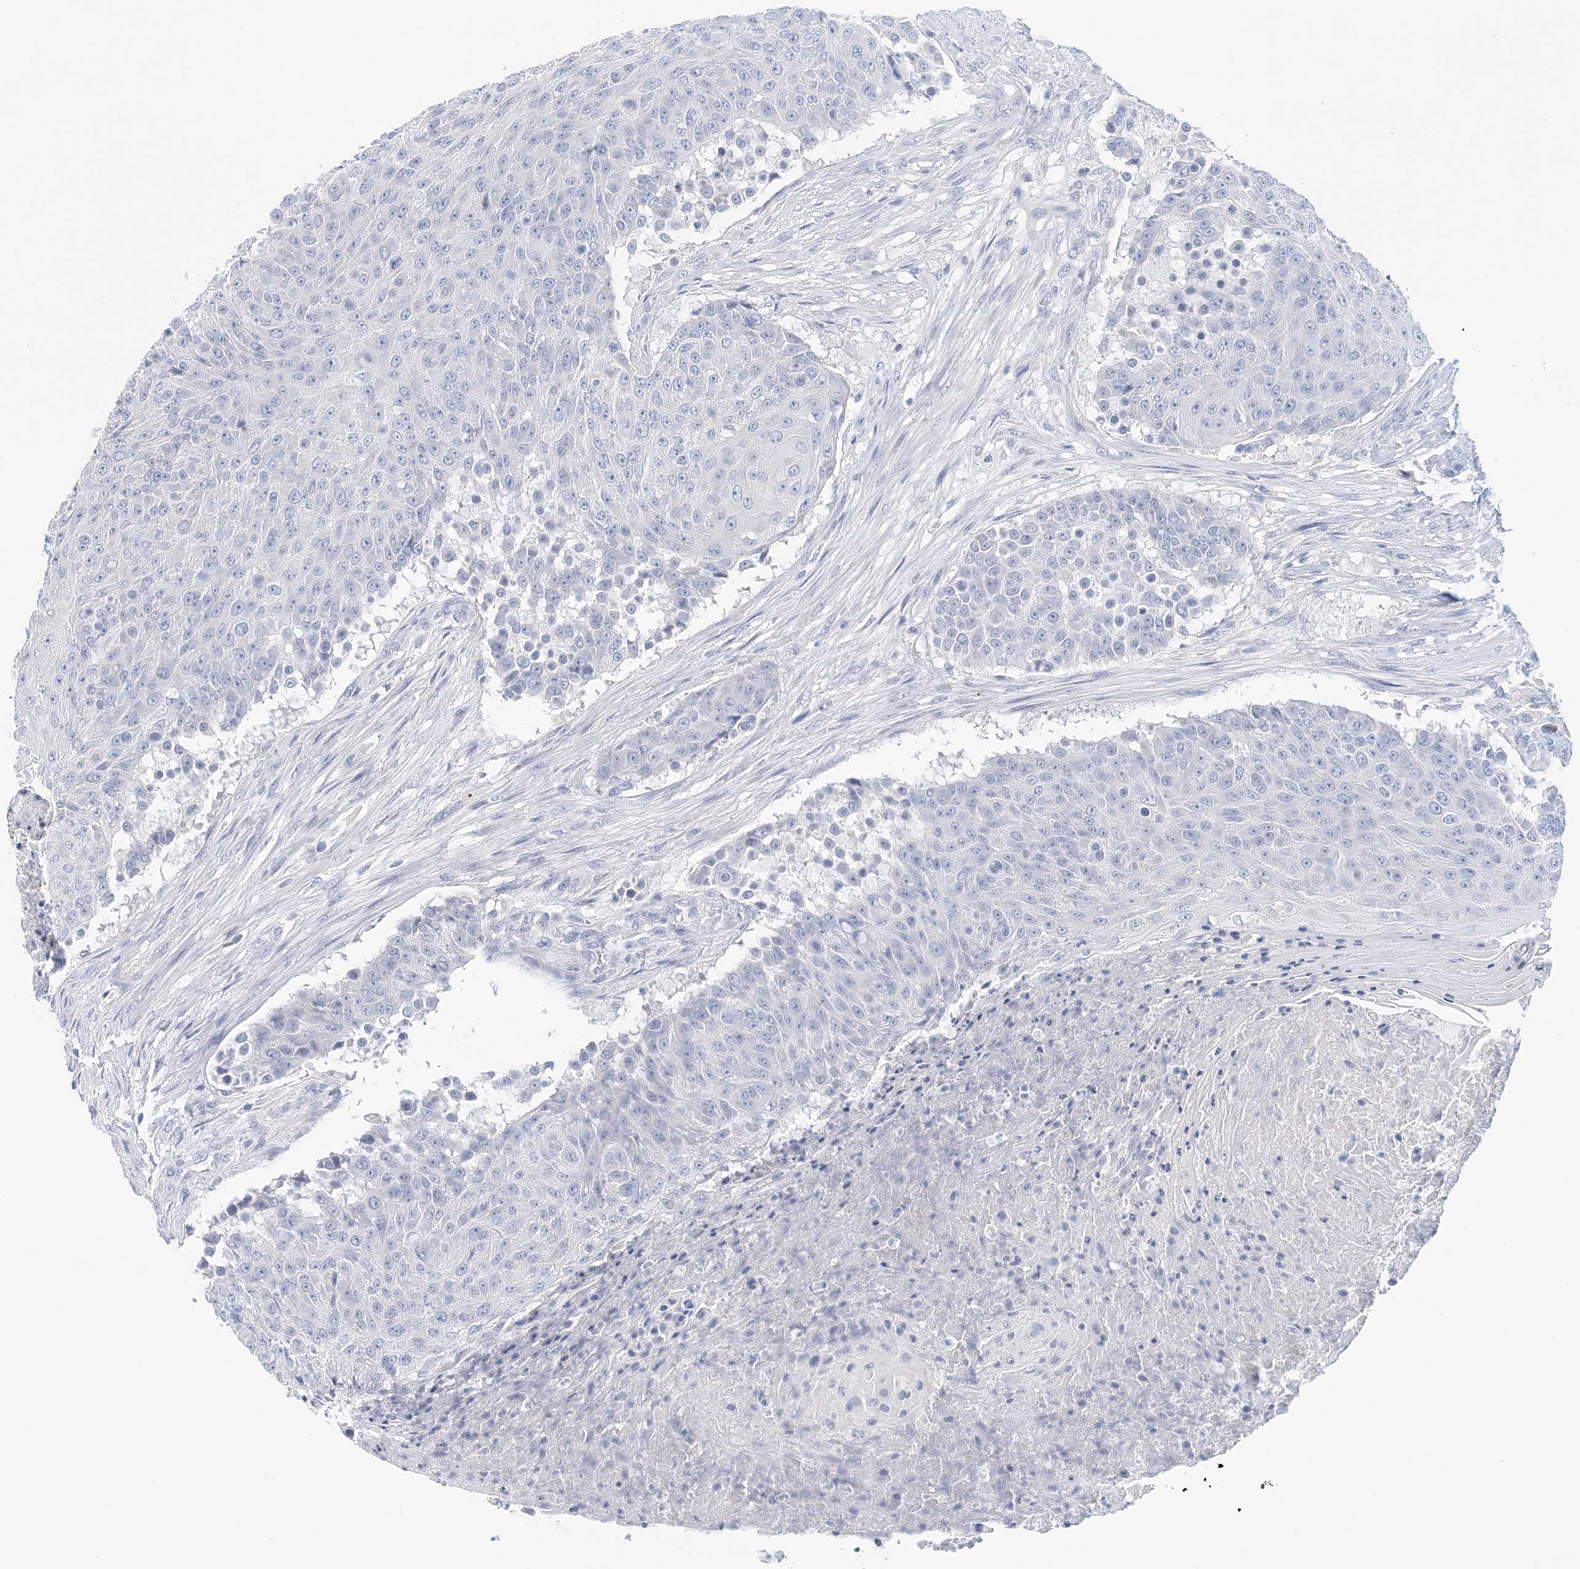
{"staining": {"intensity": "negative", "quantity": "none", "location": "none"}, "tissue": "urothelial cancer", "cell_type": "Tumor cells", "image_type": "cancer", "snomed": [{"axis": "morphology", "description": "Urothelial carcinoma, High grade"}, {"axis": "topography", "description": "Urinary bladder"}], "caption": "Immunohistochemical staining of human urothelial cancer exhibits no significant staining in tumor cells.", "gene": "LRRIQ4", "patient": {"sex": "female", "age": 63}}